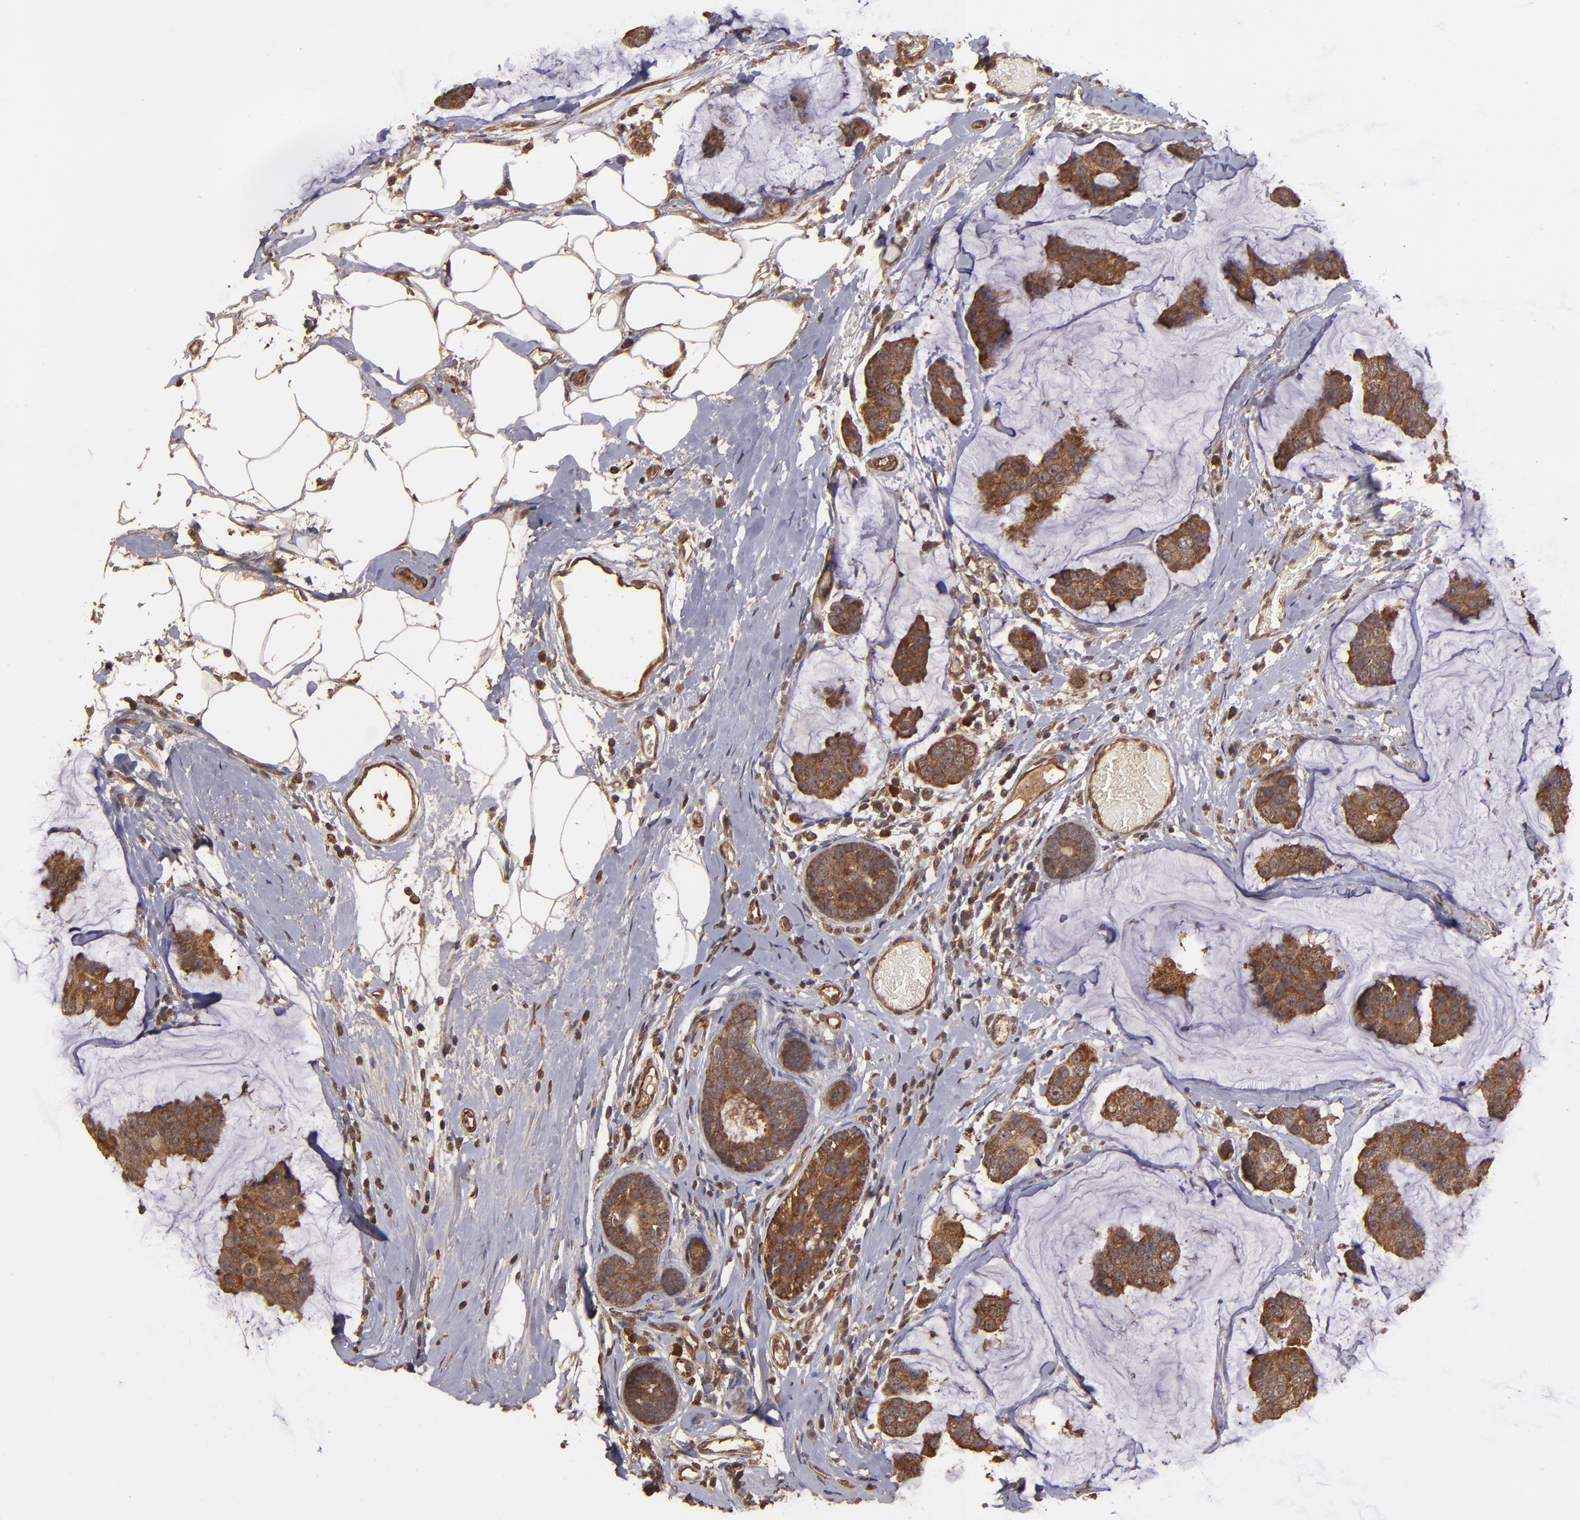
{"staining": {"intensity": "strong", "quantity": ">75%", "location": "cytoplasmic/membranous"}, "tissue": "breast cancer", "cell_type": "Tumor cells", "image_type": "cancer", "snomed": [{"axis": "morphology", "description": "Normal tissue, NOS"}, {"axis": "morphology", "description": "Duct carcinoma"}, {"axis": "topography", "description": "Breast"}], "caption": "Immunohistochemistry (IHC) image of neoplastic tissue: breast infiltrating ductal carcinoma stained using immunohistochemistry reveals high levels of strong protein expression localized specifically in the cytoplasmic/membranous of tumor cells, appearing as a cytoplasmic/membranous brown color.", "gene": "TXNDC16", "patient": {"sex": "female", "age": 50}}